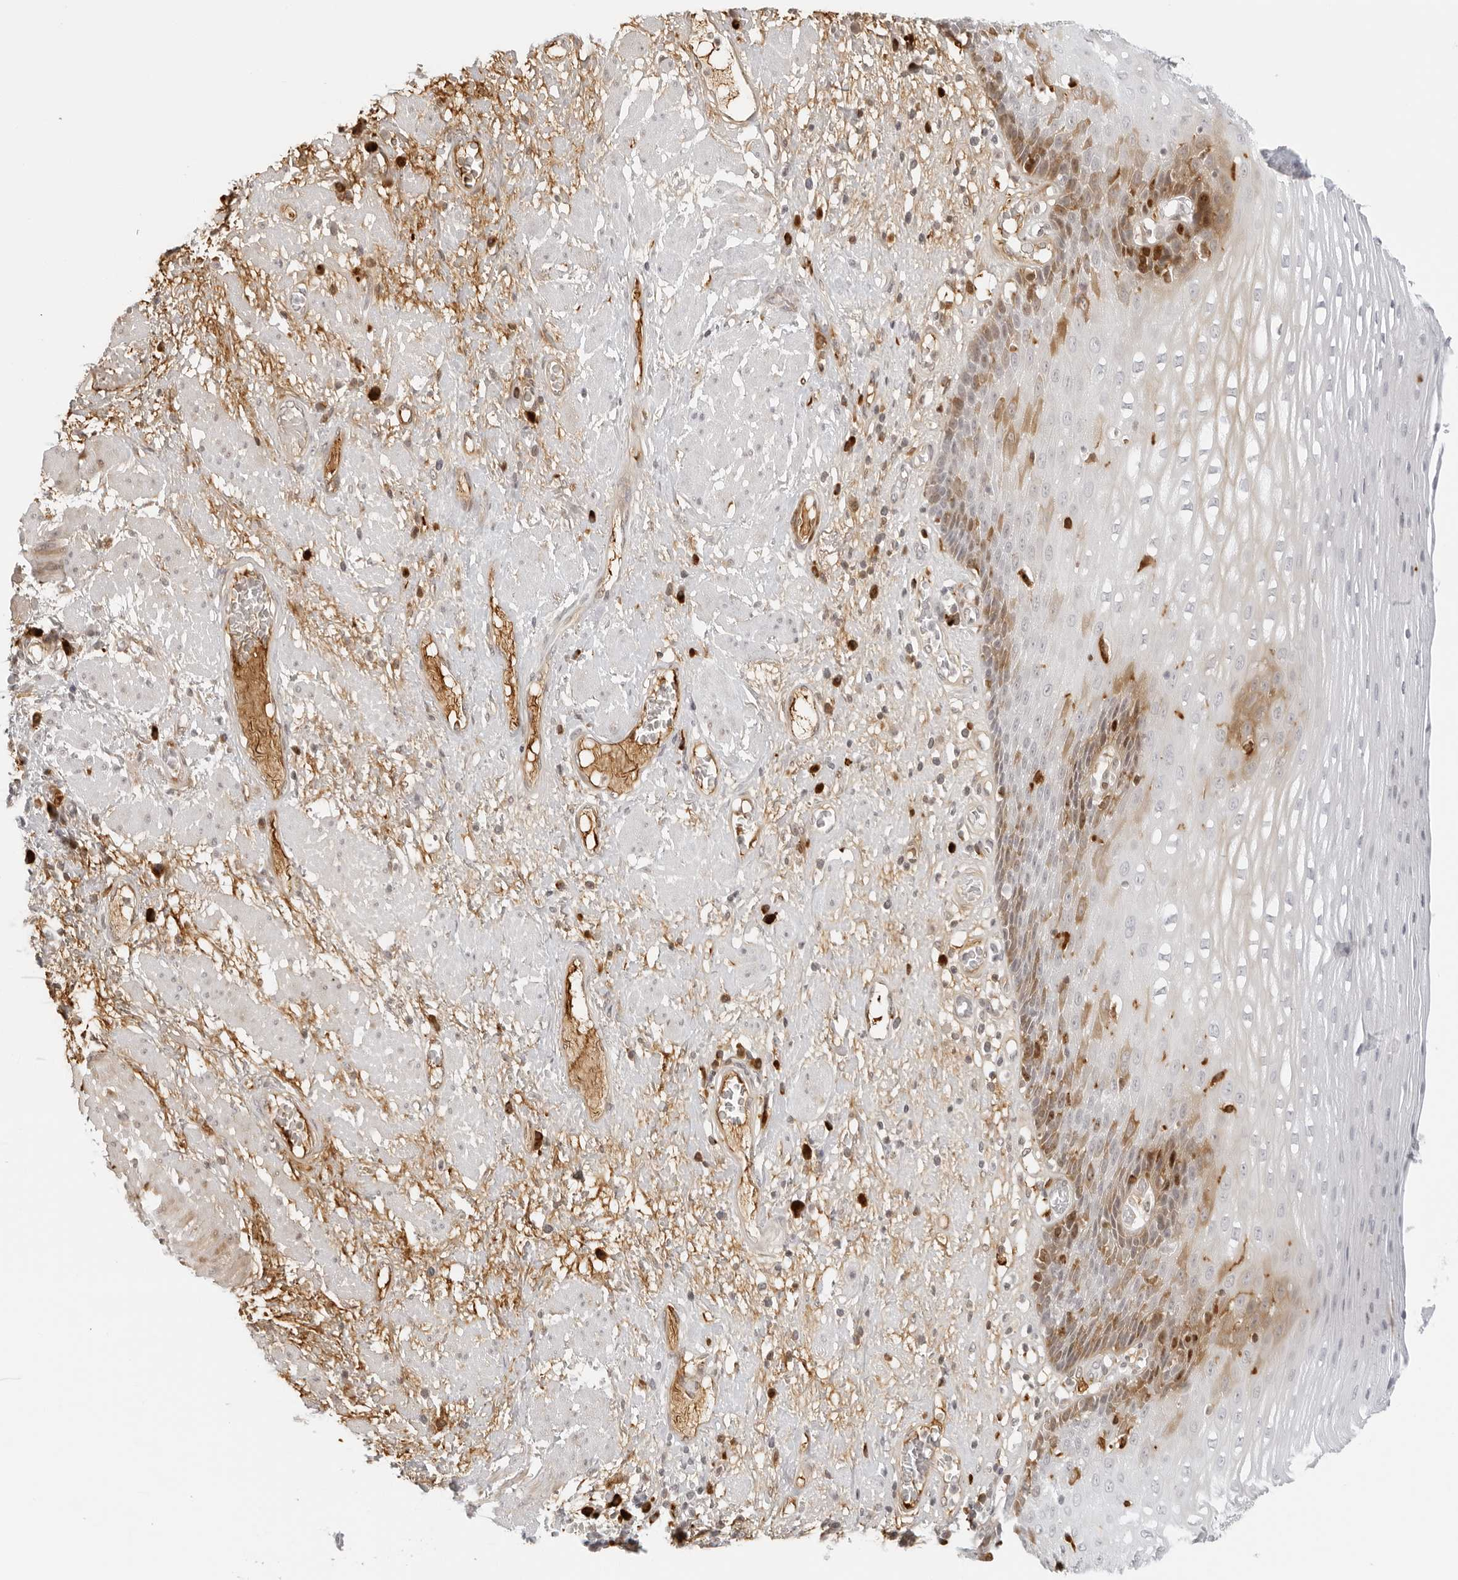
{"staining": {"intensity": "moderate", "quantity": "<25%", "location": "cytoplasmic/membranous,nuclear"}, "tissue": "esophagus", "cell_type": "Squamous epithelial cells", "image_type": "normal", "snomed": [{"axis": "morphology", "description": "Normal tissue, NOS"}, {"axis": "morphology", "description": "Adenocarcinoma, NOS"}, {"axis": "topography", "description": "Esophagus"}], "caption": "Immunohistochemical staining of normal human esophagus demonstrates moderate cytoplasmic/membranous,nuclear protein expression in about <25% of squamous epithelial cells. Immunohistochemistry (ihc) stains the protein of interest in brown and the nuclei are stained blue.", "gene": "ZNF678", "patient": {"sex": "male", "age": 62}}